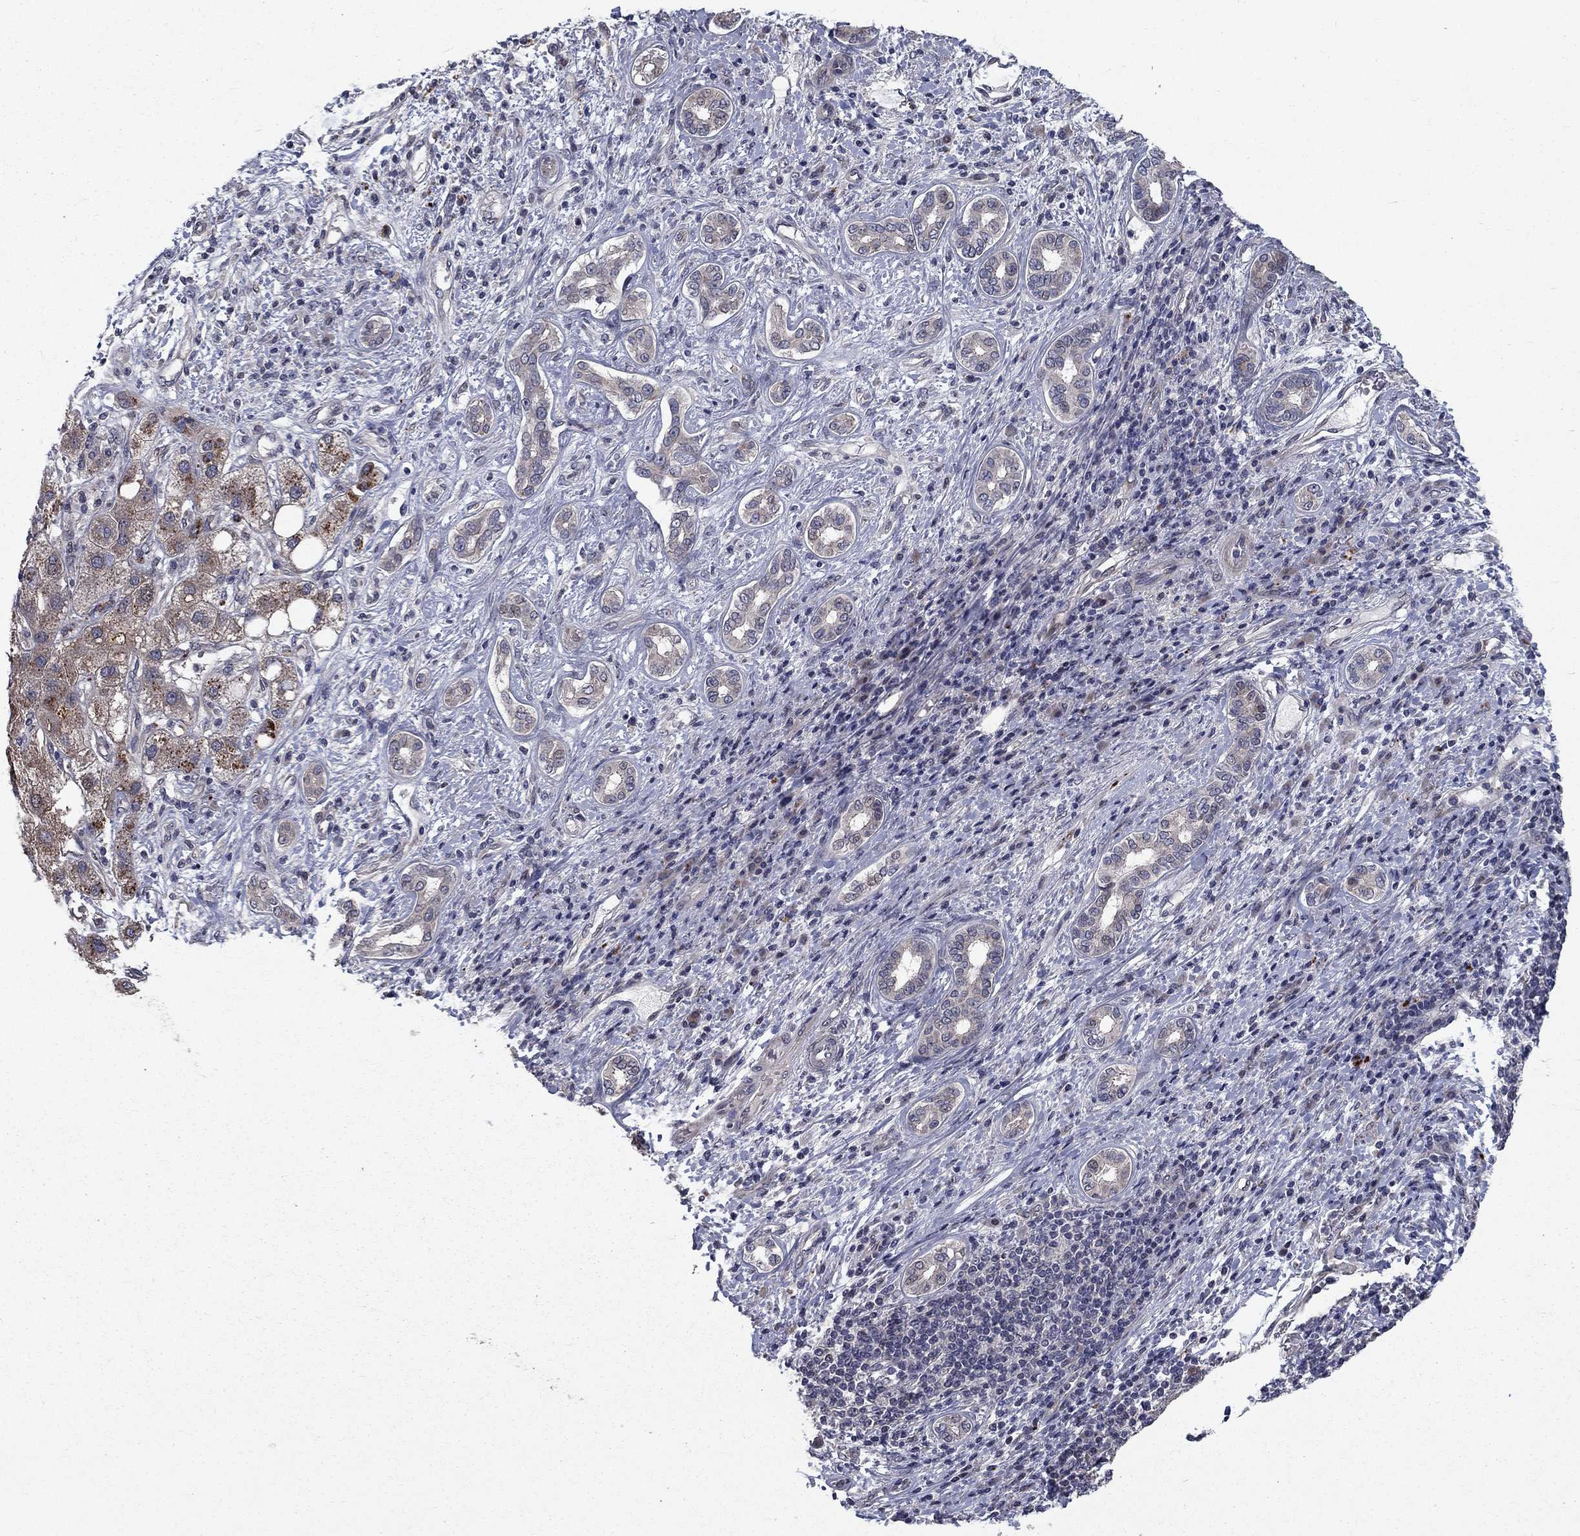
{"staining": {"intensity": "moderate", "quantity": "<25%", "location": "cytoplasmic/membranous"}, "tissue": "liver cancer", "cell_type": "Tumor cells", "image_type": "cancer", "snomed": [{"axis": "morphology", "description": "Carcinoma, Hepatocellular, NOS"}, {"axis": "topography", "description": "Liver"}], "caption": "The immunohistochemical stain highlights moderate cytoplasmic/membranous expression in tumor cells of liver cancer (hepatocellular carcinoma) tissue.", "gene": "FAM3B", "patient": {"sex": "male", "age": 65}}